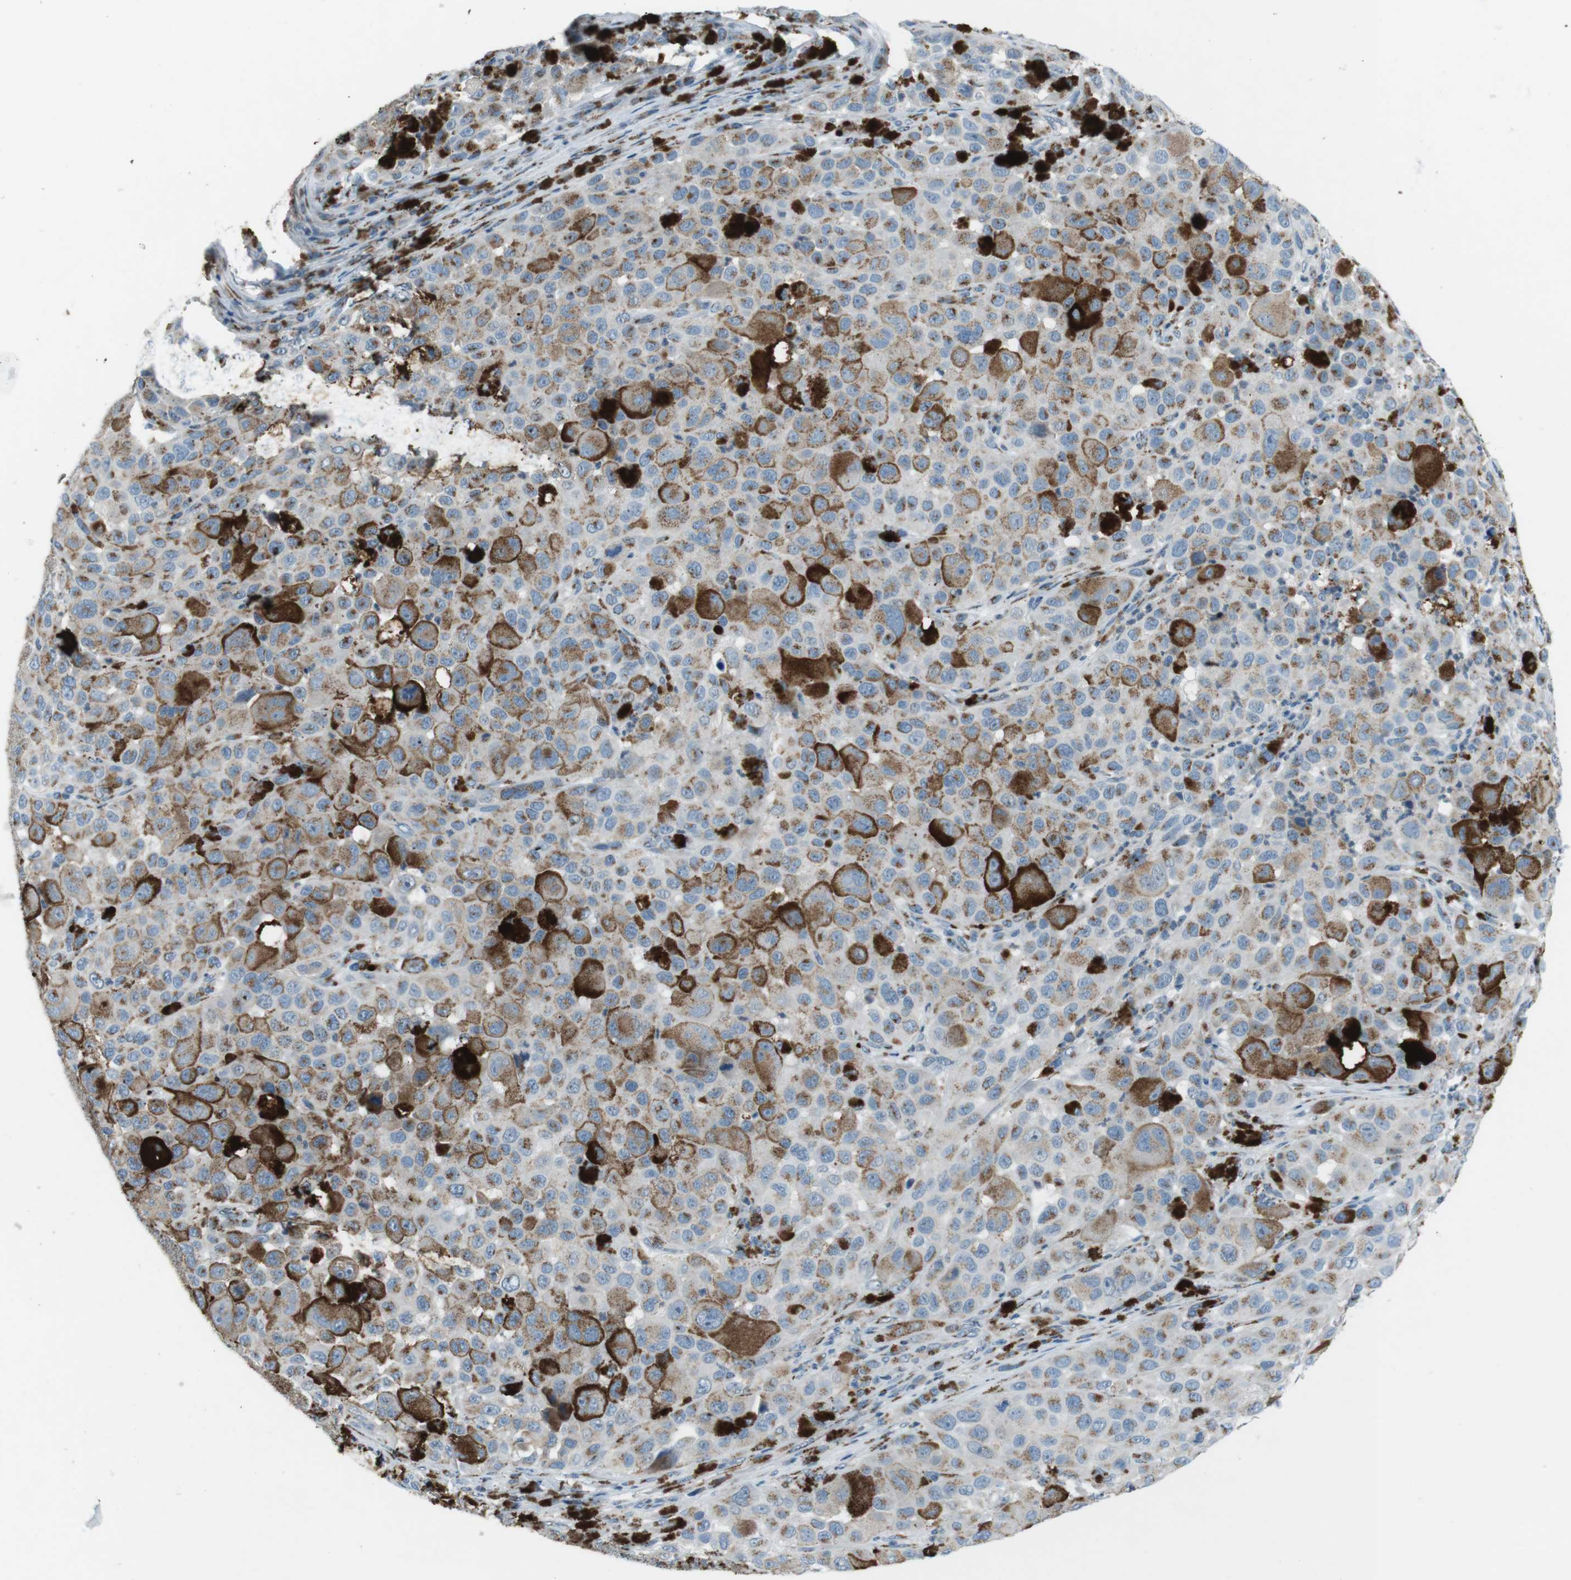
{"staining": {"intensity": "moderate", "quantity": "25%-75%", "location": "cytoplasmic/membranous"}, "tissue": "melanoma", "cell_type": "Tumor cells", "image_type": "cancer", "snomed": [{"axis": "morphology", "description": "Malignant melanoma, NOS"}, {"axis": "topography", "description": "Skin"}], "caption": "The immunohistochemical stain labels moderate cytoplasmic/membranous positivity in tumor cells of melanoma tissue.", "gene": "TXNDC15", "patient": {"sex": "male", "age": 96}}